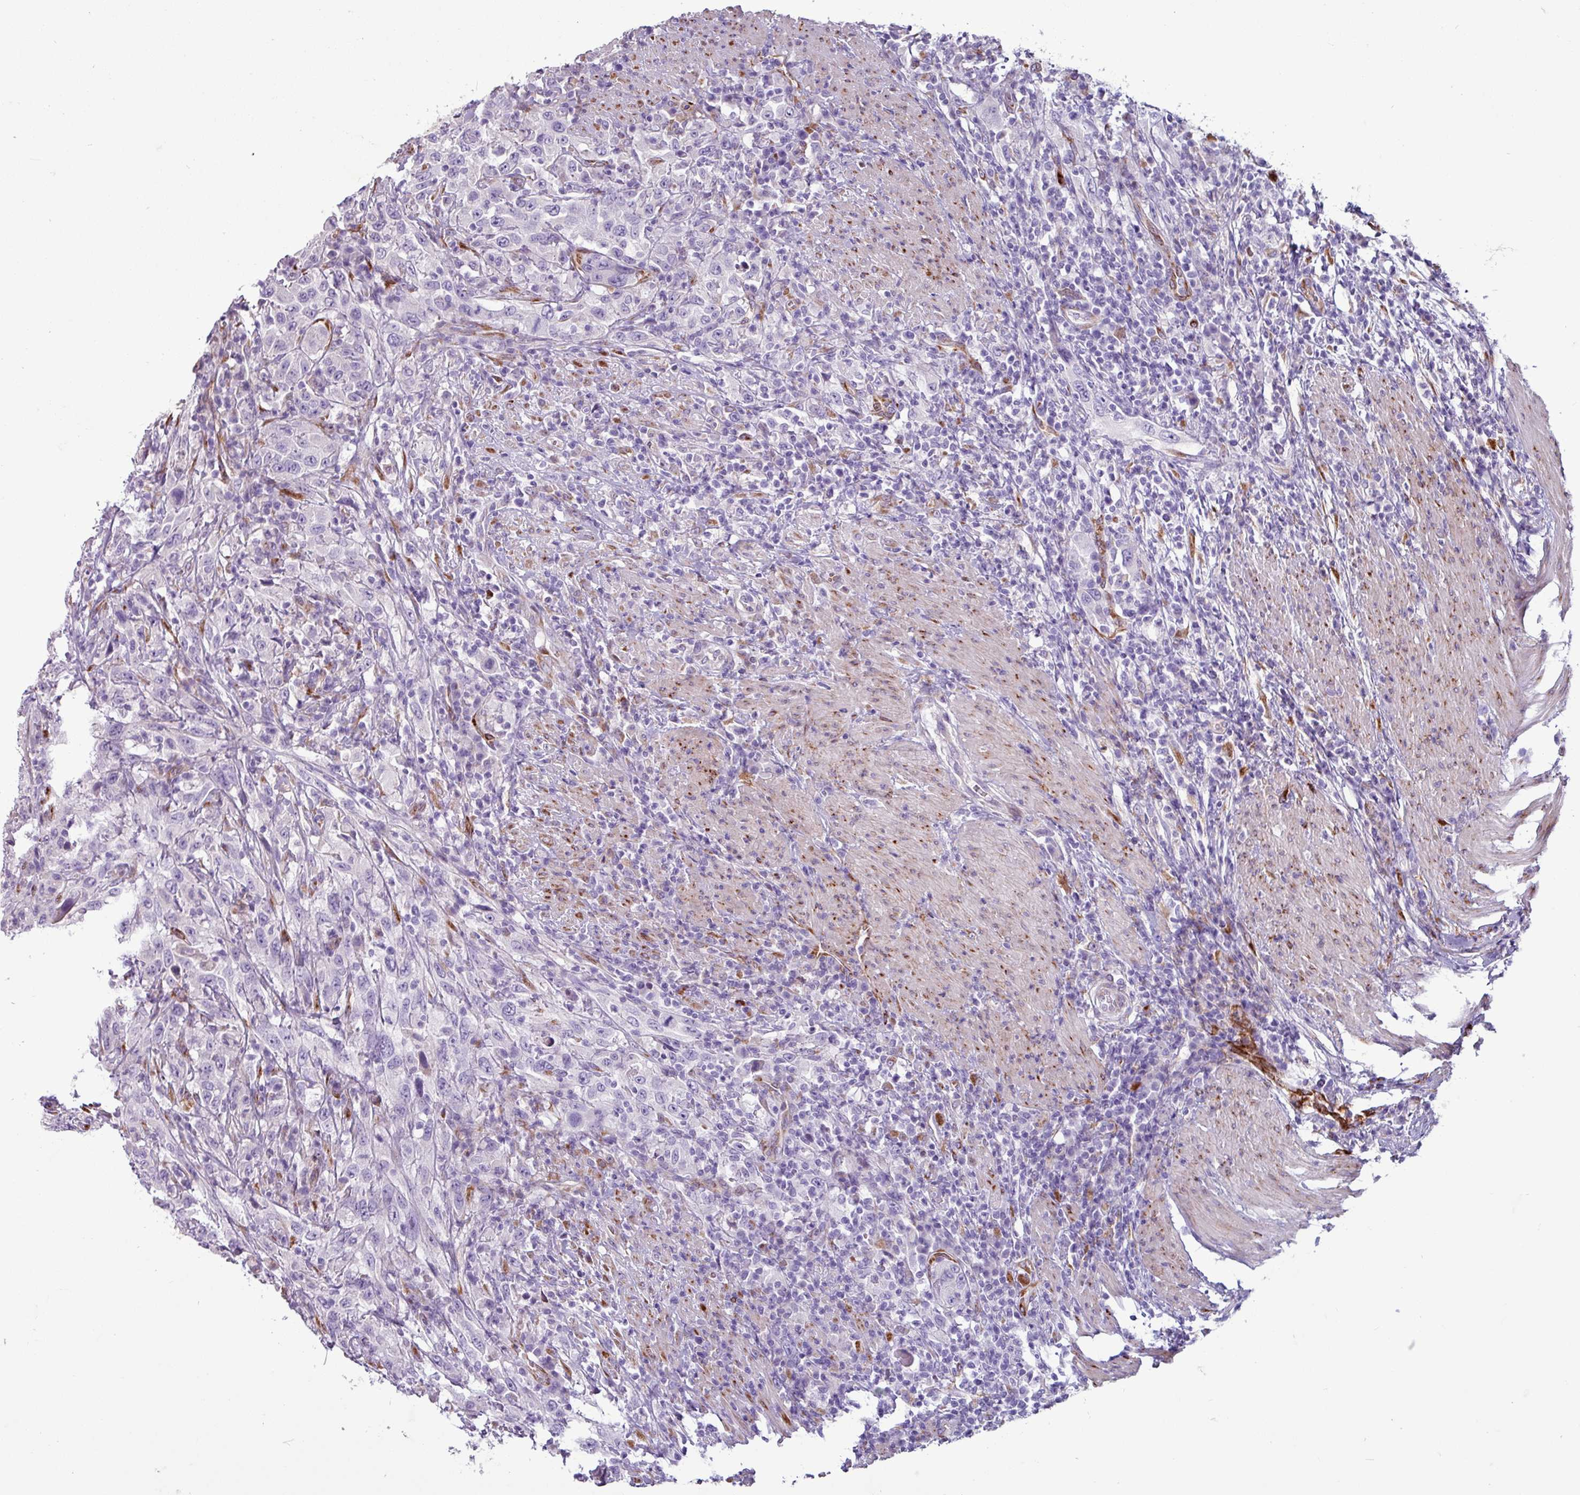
{"staining": {"intensity": "negative", "quantity": "none", "location": "none"}, "tissue": "urothelial cancer", "cell_type": "Tumor cells", "image_type": "cancer", "snomed": [{"axis": "morphology", "description": "Urothelial carcinoma, High grade"}, {"axis": "topography", "description": "Urinary bladder"}], "caption": "This is an IHC micrograph of human urothelial cancer. There is no positivity in tumor cells.", "gene": "PPP1R35", "patient": {"sex": "male", "age": 61}}